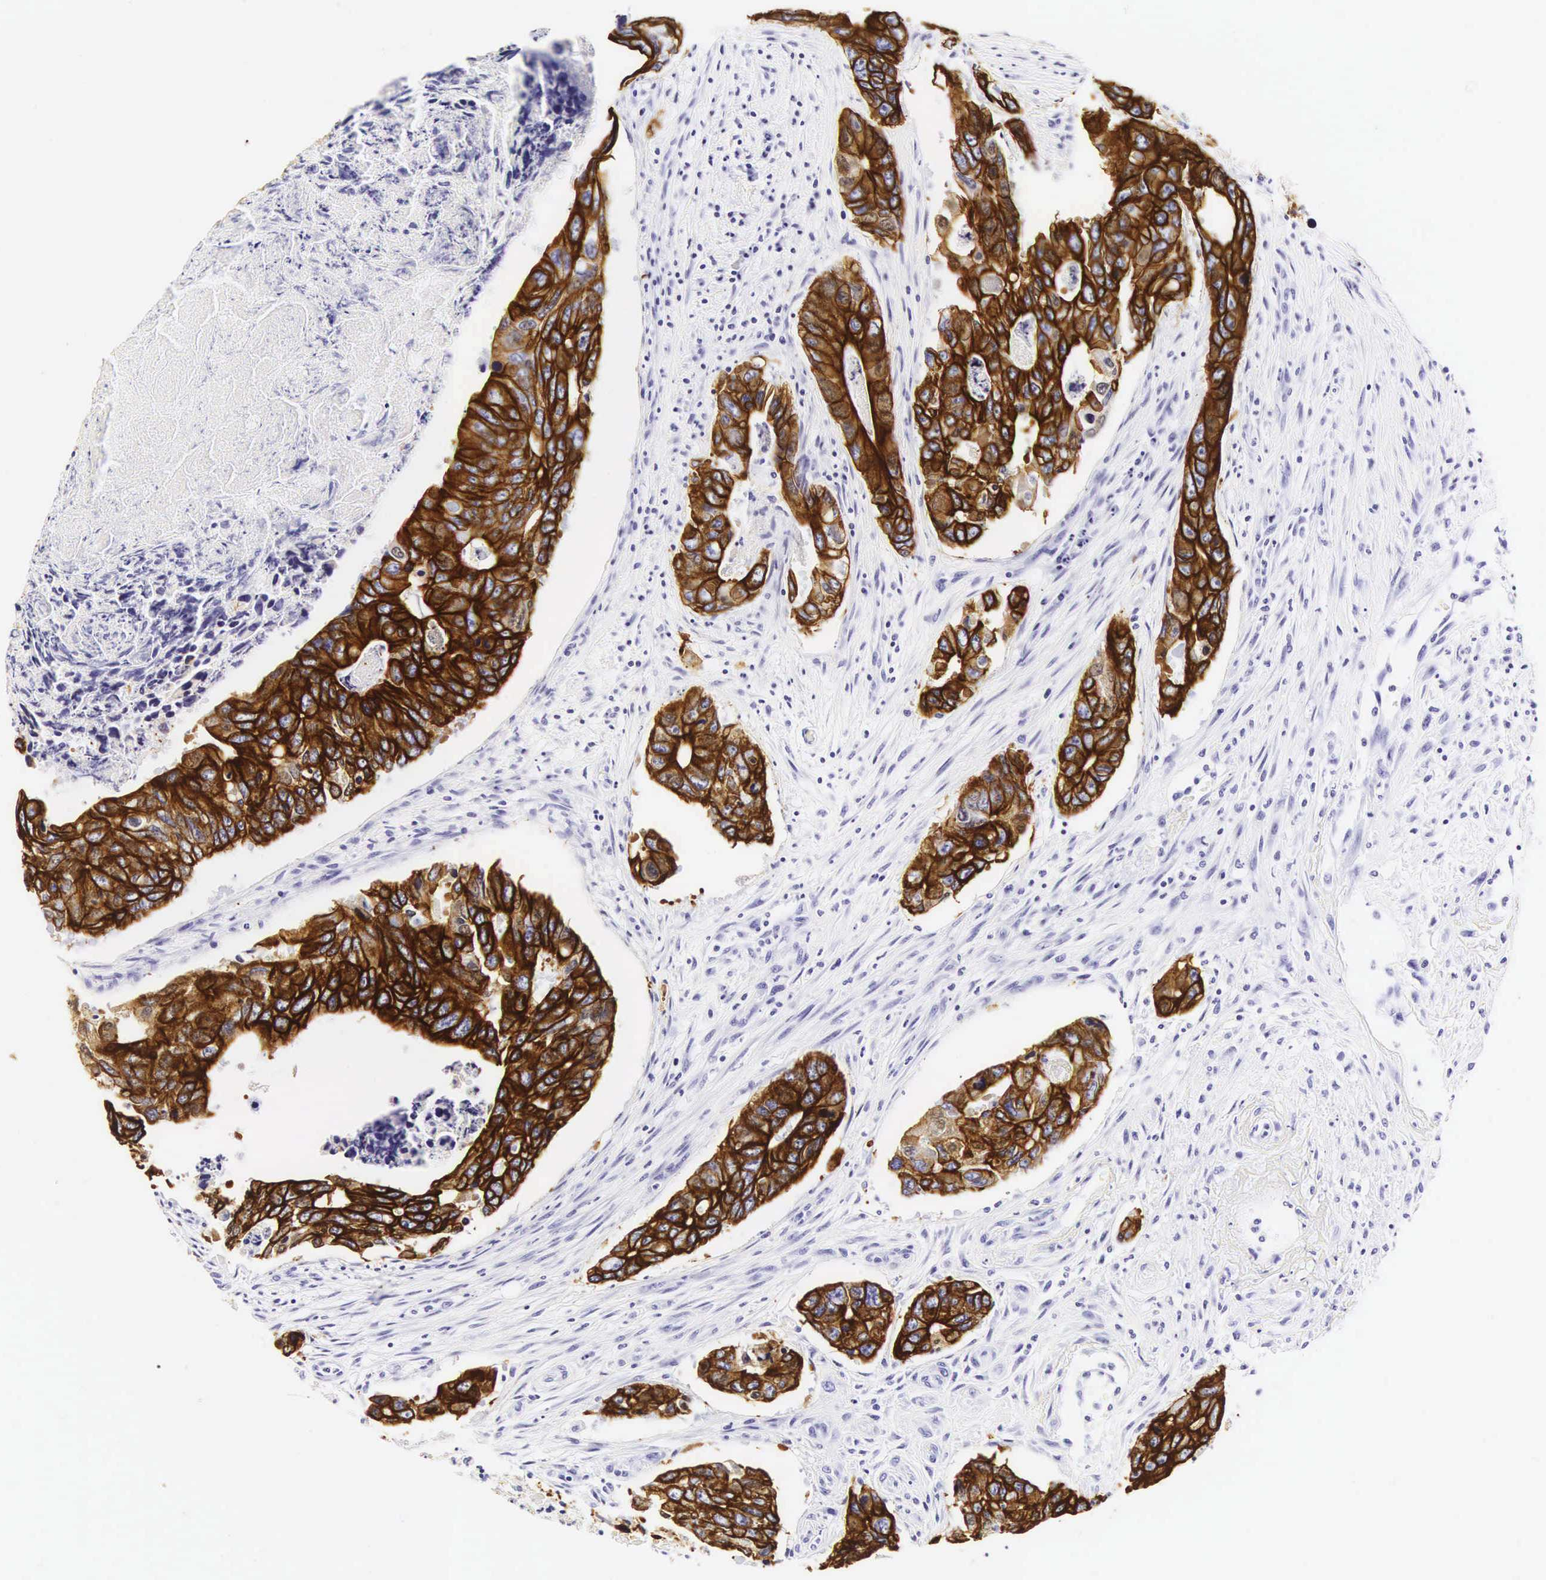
{"staining": {"intensity": "strong", "quantity": ">75%", "location": "cytoplasmic/membranous"}, "tissue": "colorectal cancer", "cell_type": "Tumor cells", "image_type": "cancer", "snomed": [{"axis": "morphology", "description": "Adenocarcinoma, NOS"}, {"axis": "topography", "description": "Colon"}], "caption": "Colorectal cancer (adenocarcinoma) tissue demonstrates strong cytoplasmic/membranous staining in about >75% of tumor cells", "gene": "KRT18", "patient": {"sex": "female", "age": 86}}